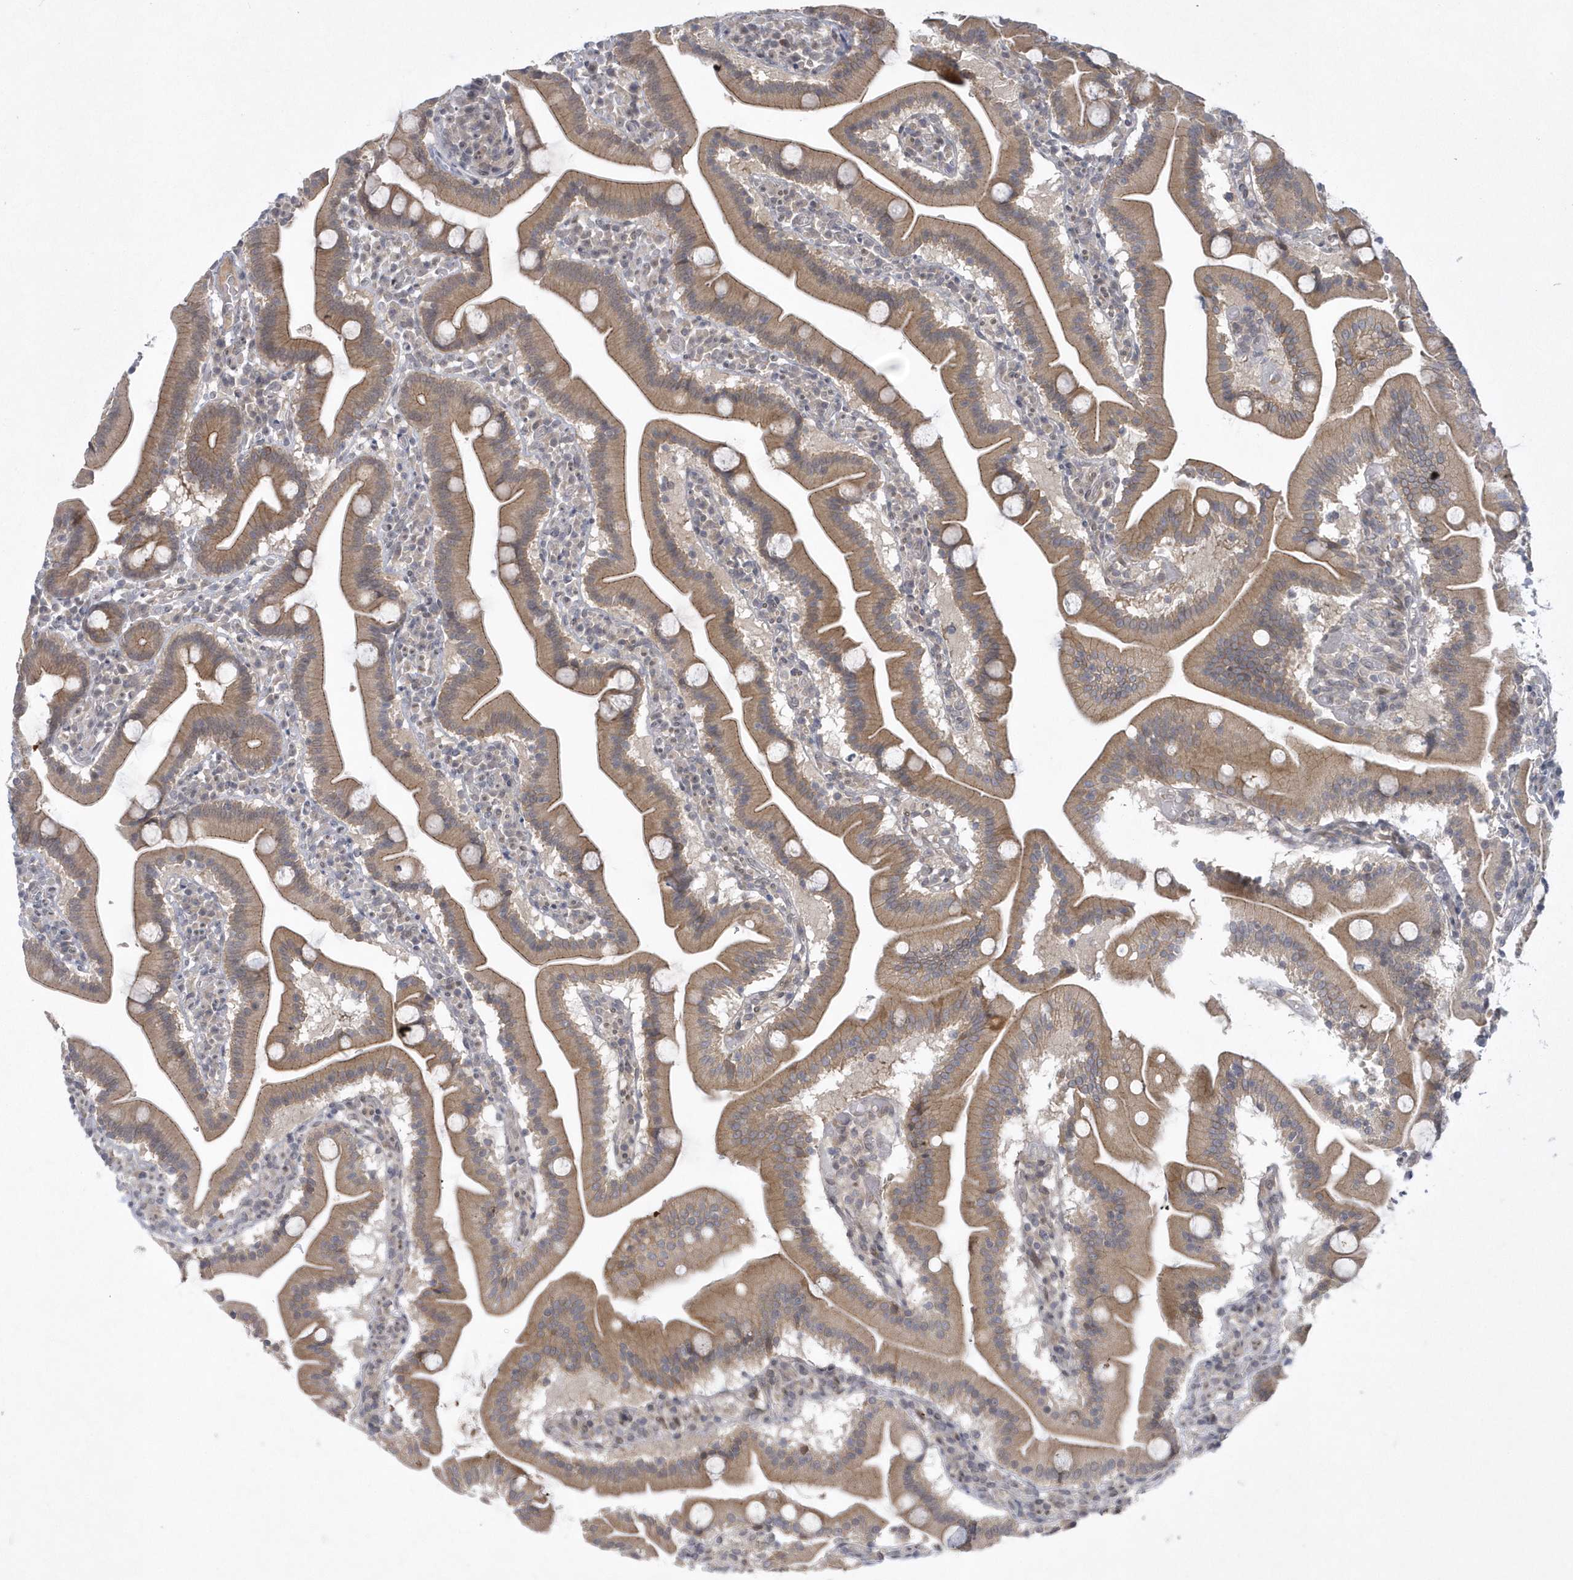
{"staining": {"intensity": "moderate", "quantity": ">75%", "location": "cytoplasmic/membranous"}, "tissue": "duodenum", "cell_type": "Glandular cells", "image_type": "normal", "snomed": [{"axis": "morphology", "description": "Normal tissue, NOS"}, {"axis": "topography", "description": "Duodenum"}], "caption": "Immunohistochemistry (IHC) (DAB) staining of benign duodenum exhibits moderate cytoplasmic/membranous protein expression in about >75% of glandular cells. (brown staining indicates protein expression, while blue staining denotes nuclei).", "gene": "ZC3H12D", "patient": {"sex": "male", "age": 55}}